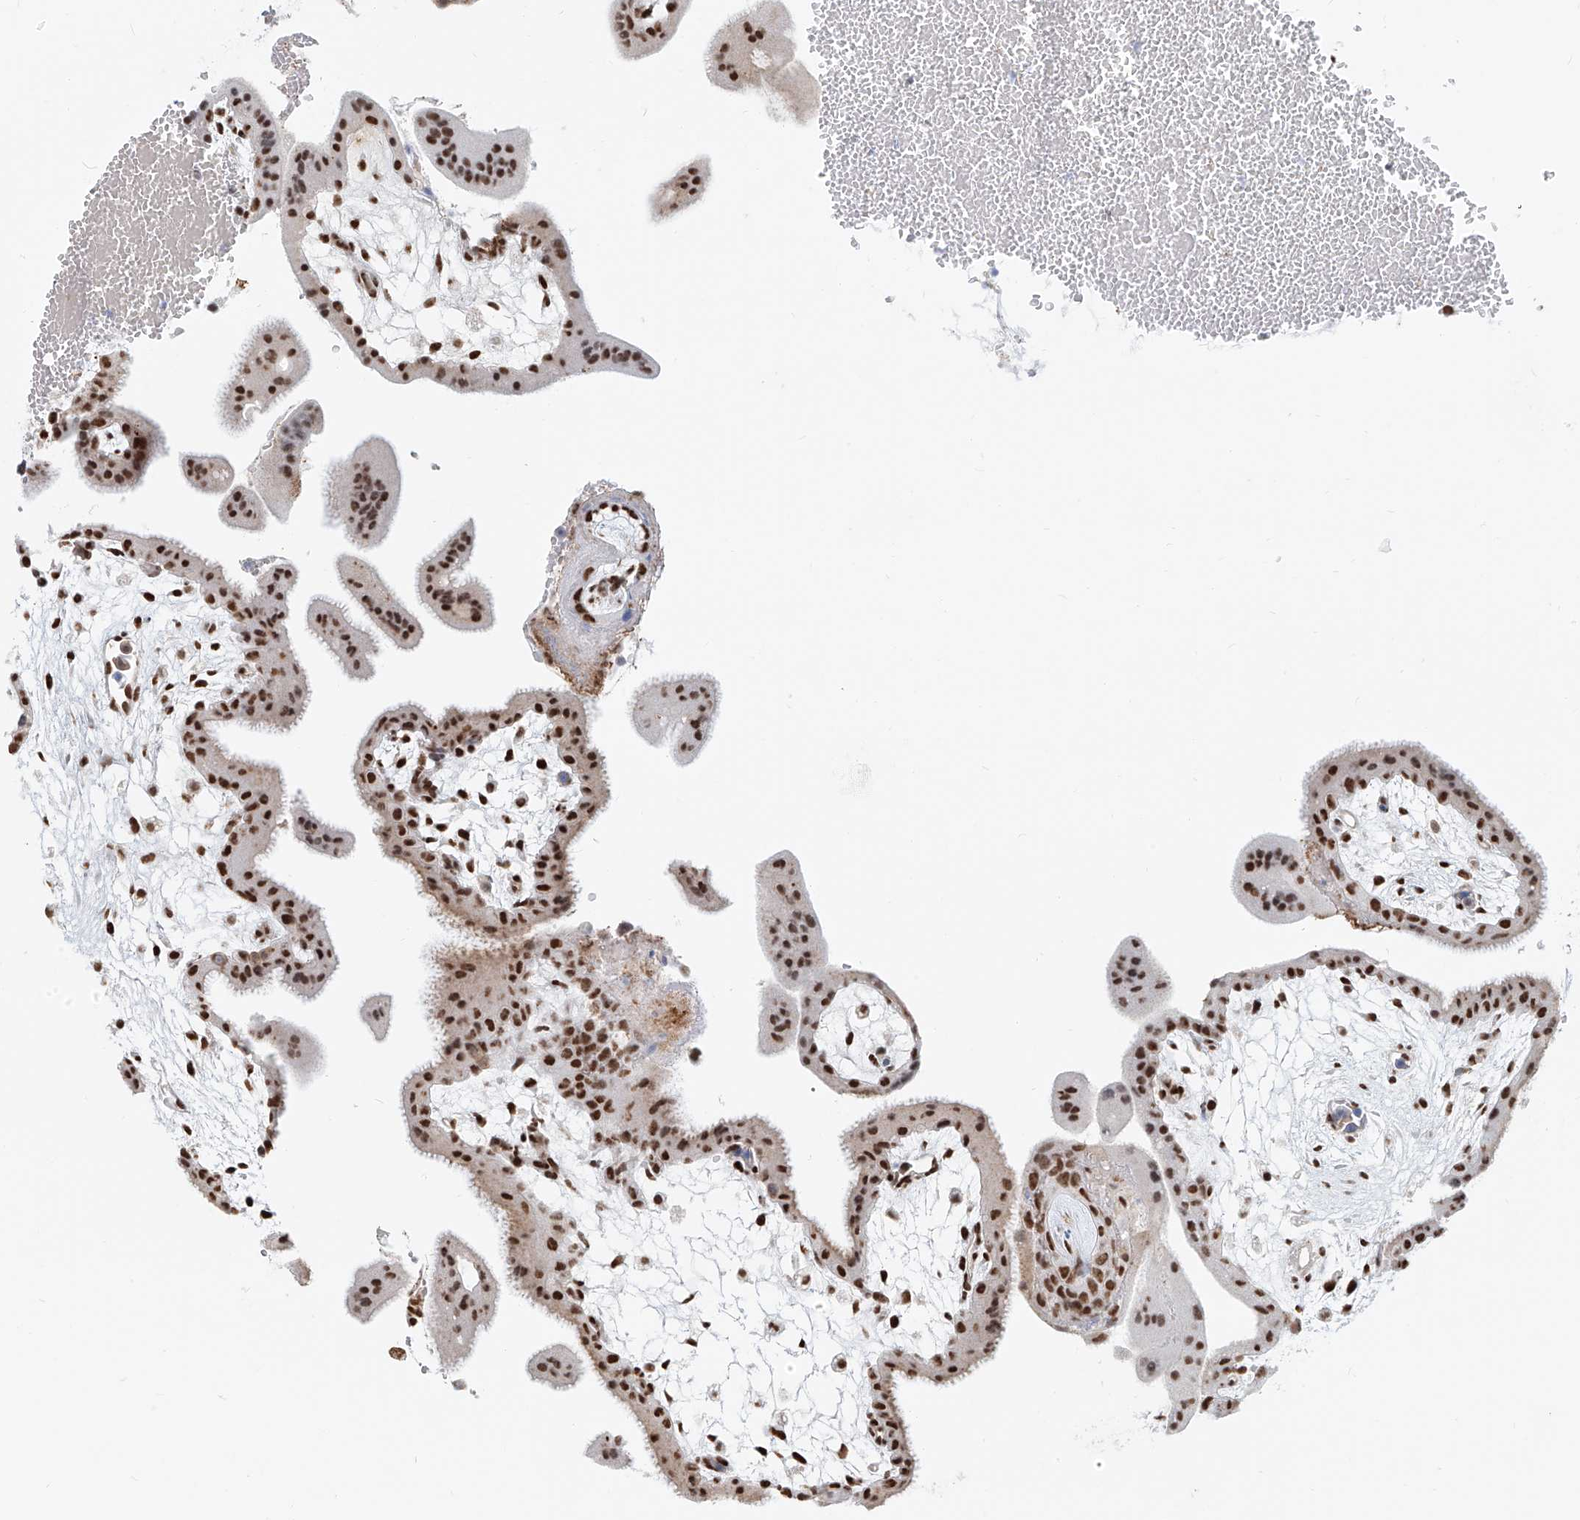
{"staining": {"intensity": "moderate", "quantity": ">75%", "location": "nuclear"}, "tissue": "placenta", "cell_type": "Decidual cells", "image_type": "normal", "snomed": [{"axis": "morphology", "description": "Normal tissue, NOS"}, {"axis": "topography", "description": "Placenta"}], "caption": "This micrograph displays immunohistochemistry staining of normal human placenta, with medium moderate nuclear expression in about >75% of decidual cells.", "gene": "SASH1", "patient": {"sex": "female", "age": 35}}